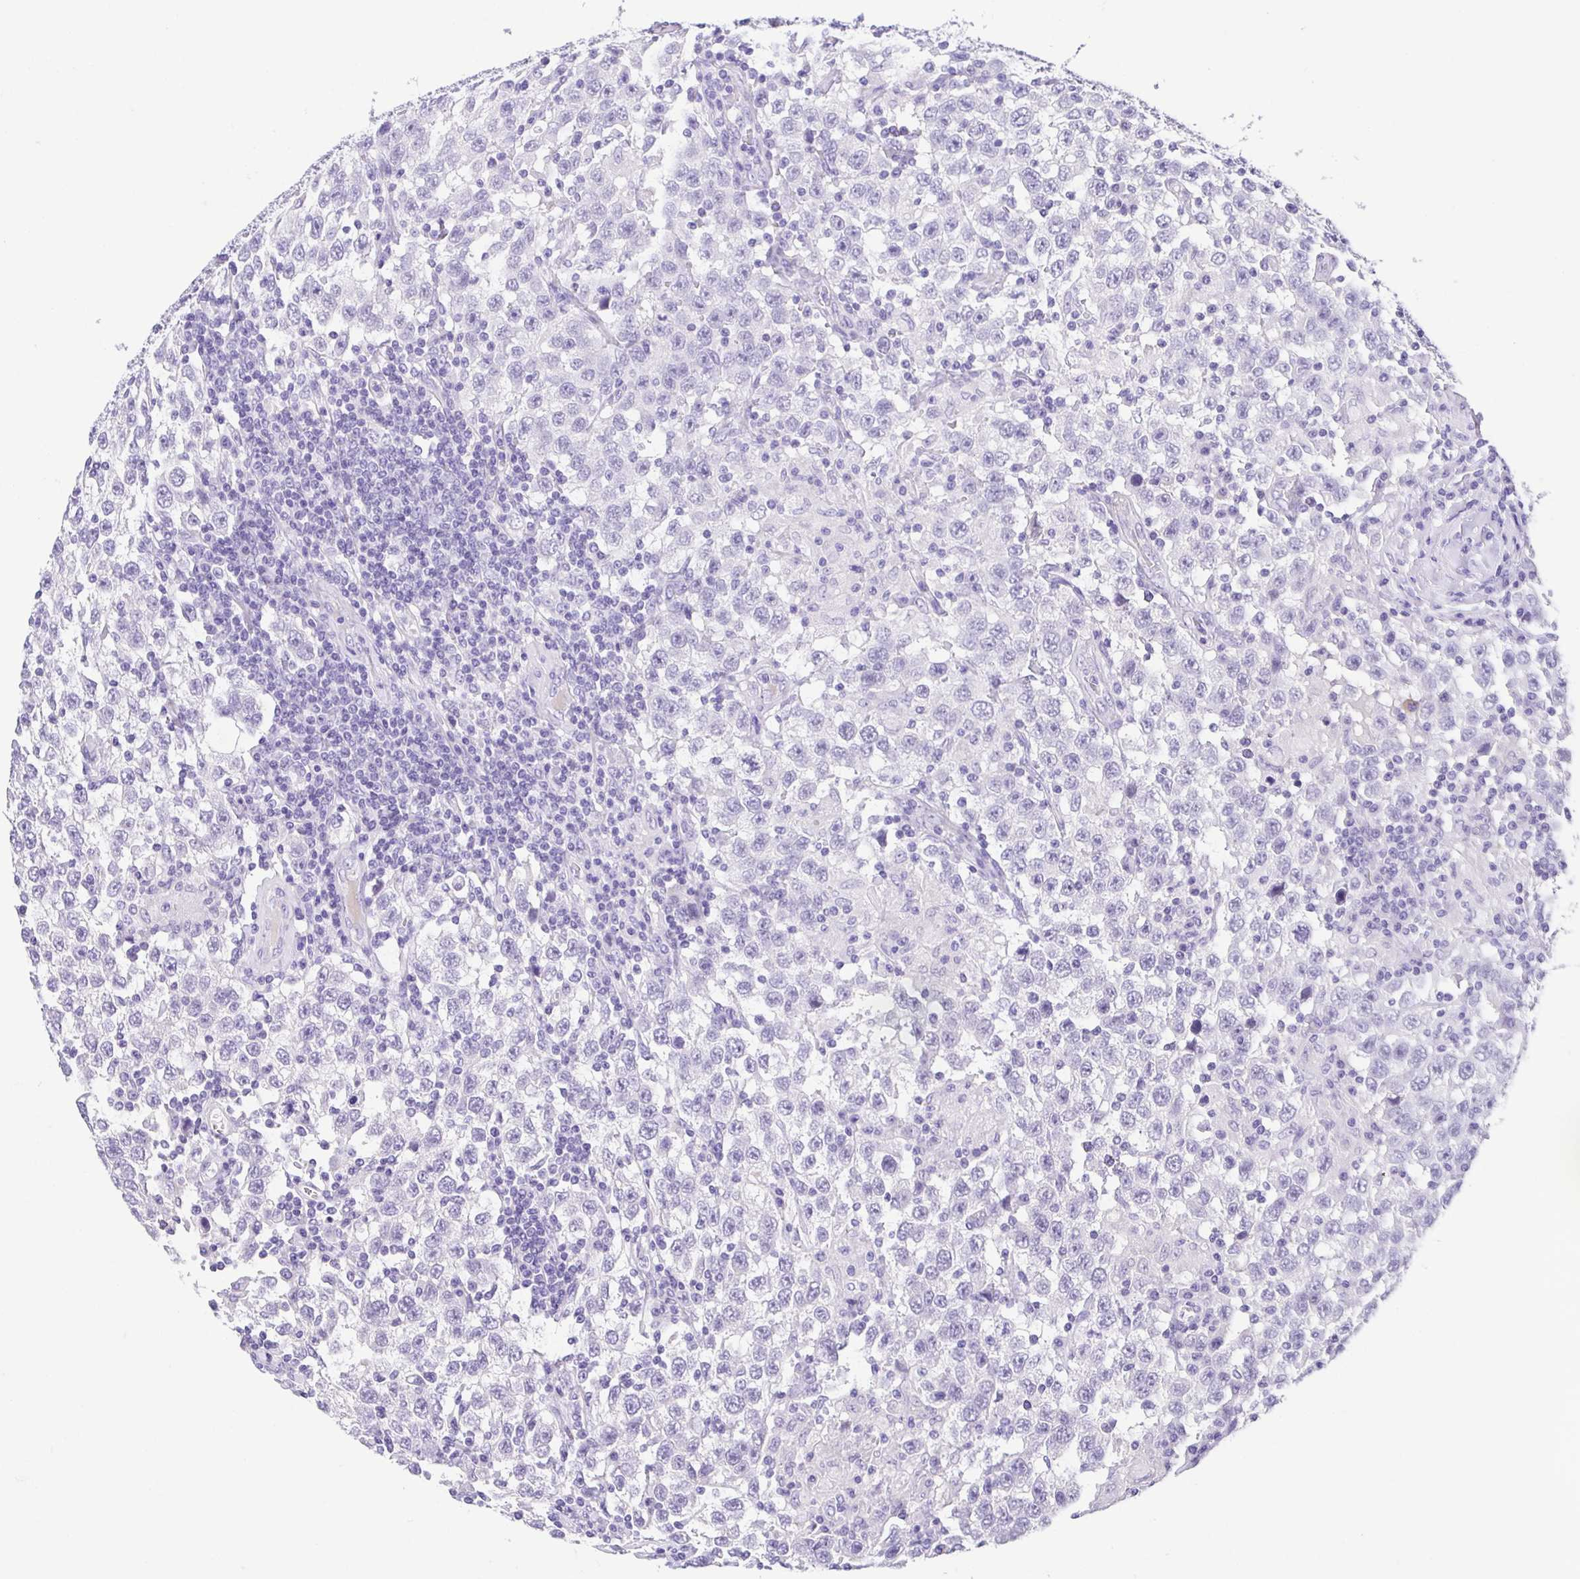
{"staining": {"intensity": "negative", "quantity": "none", "location": "none"}, "tissue": "testis cancer", "cell_type": "Tumor cells", "image_type": "cancer", "snomed": [{"axis": "morphology", "description": "Seminoma, NOS"}, {"axis": "topography", "description": "Testis"}], "caption": "Protein analysis of testis seminoma shows no significant expression in tumor cells. Brightfield microscopy of immunohistochemistry (IHC) stained with DAB (3,3'-diaminobenzidine) (brown) and hematoxylin (blue), captured at high magnification.", "gene": "SPATA4", "patient": {"sex": "male", "age": 41}}